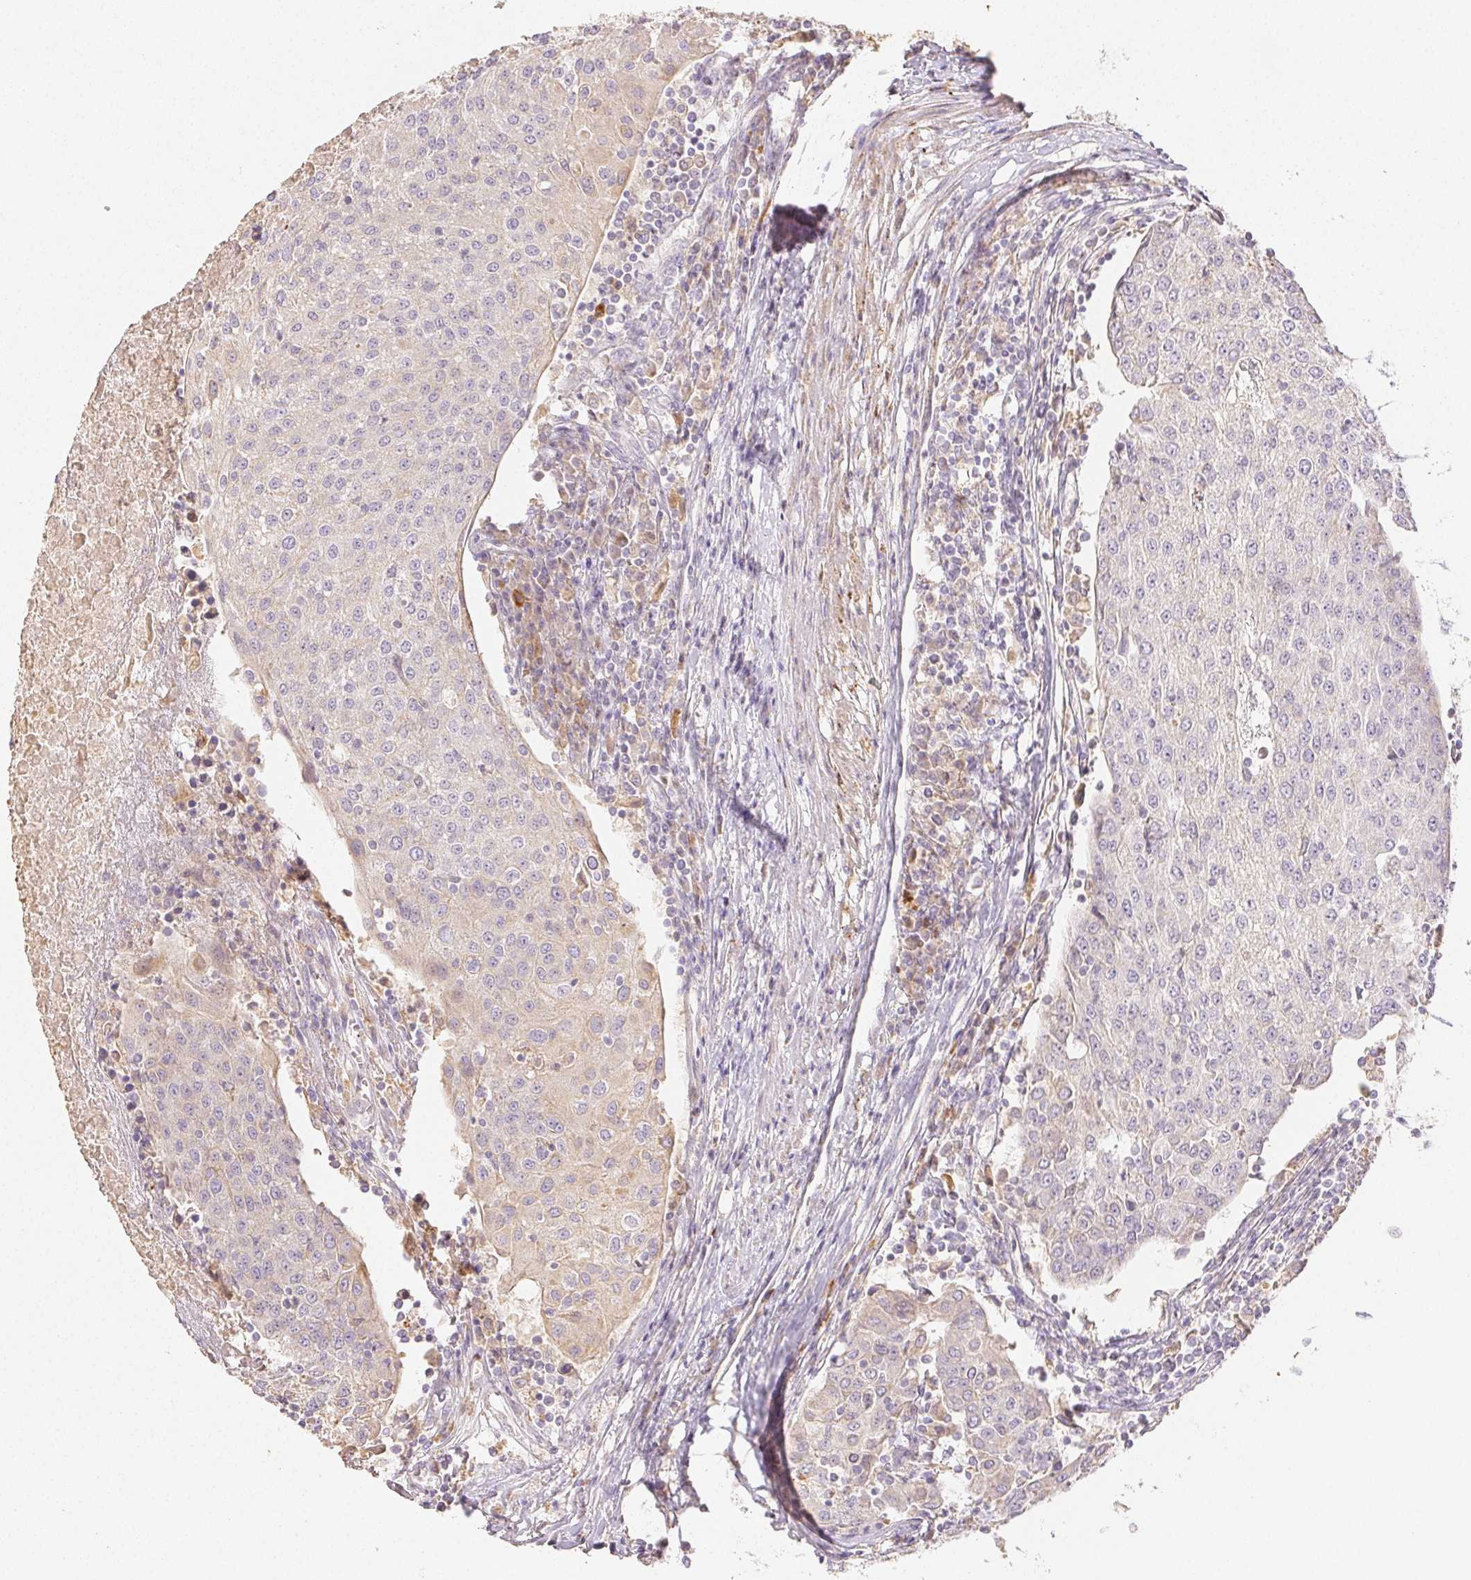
{"staining": {"intensity": "negative", "quantity": "none", "location": "none"}, "tissue": "urothelial cancer", "cell_type": "Tumor cells", "image_type": "cancer", "snomed": [{"axis": "morphology", "description": "Urothelial carcinoma, High grade"}, {"axis": "topography", "description": "Urinary bladder"}], "caption": "Immunohistochemistry image of human urothelial carcinoma (high-grade) stained for a protein (brown), which reveals no positivity in tumor cells.", "gene": "ACVR1B", "patient": {"sex": "female", "age": 85}}